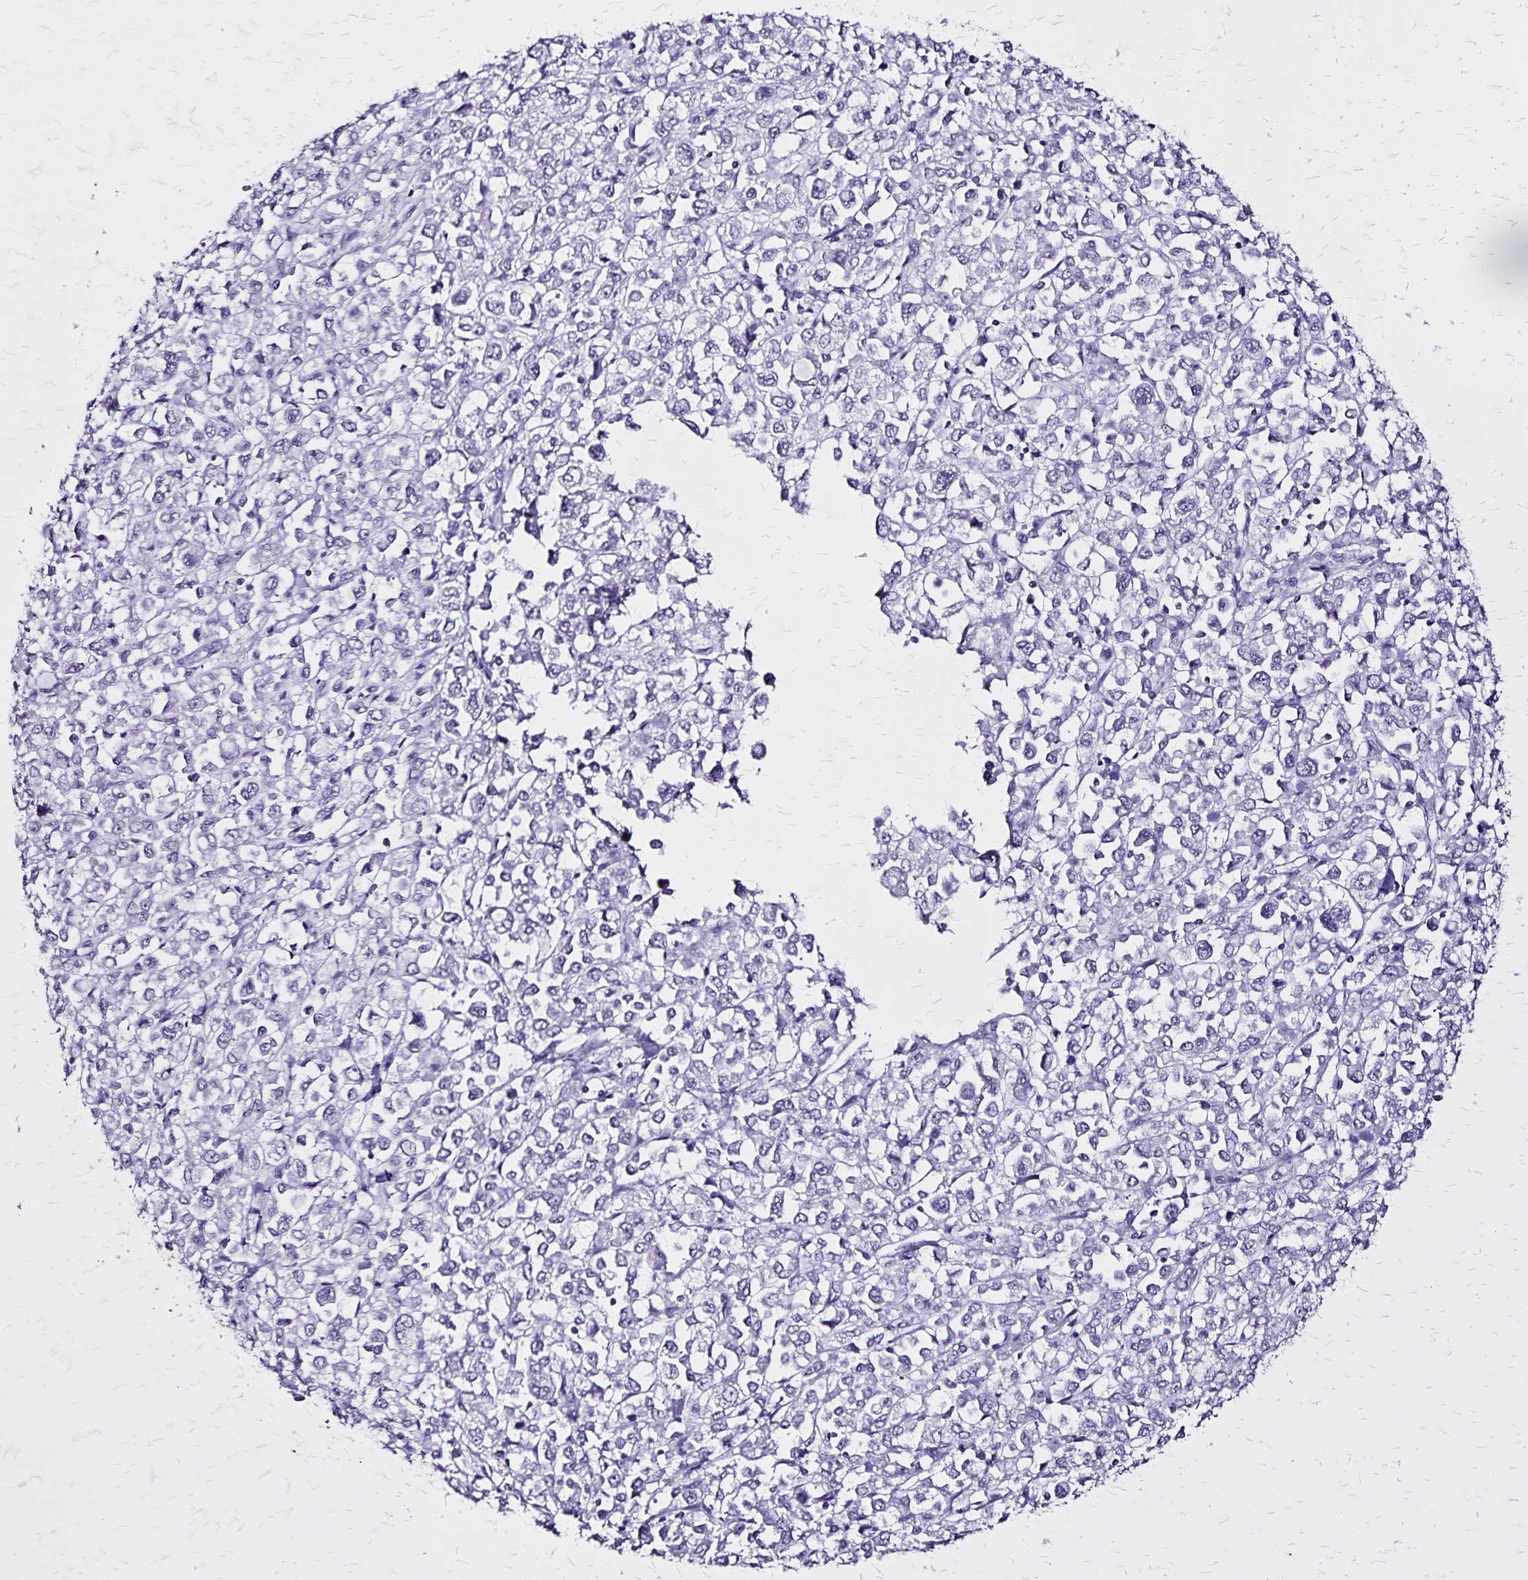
{"staining": {"intensity": "negative", "quantity": "none", "location": "none"}, "tissue": "stomach cancer", "cell_type": "Tumor cells", "image_type": "cancer", "snomed": [{"axis": "morphology", "description": "Adenocarcinoma, NOS"}, {"axis": "topography", "description": "Stomach, upper"}], "caption": "An image of human stomach cancer (adenocarcinoma) is negative for staining in tumor cells. (DAB immunohistochemistry with hematoxylin counter stain).", "gene": "KRT2", "patient": {"sex": "male", "age": 70}}